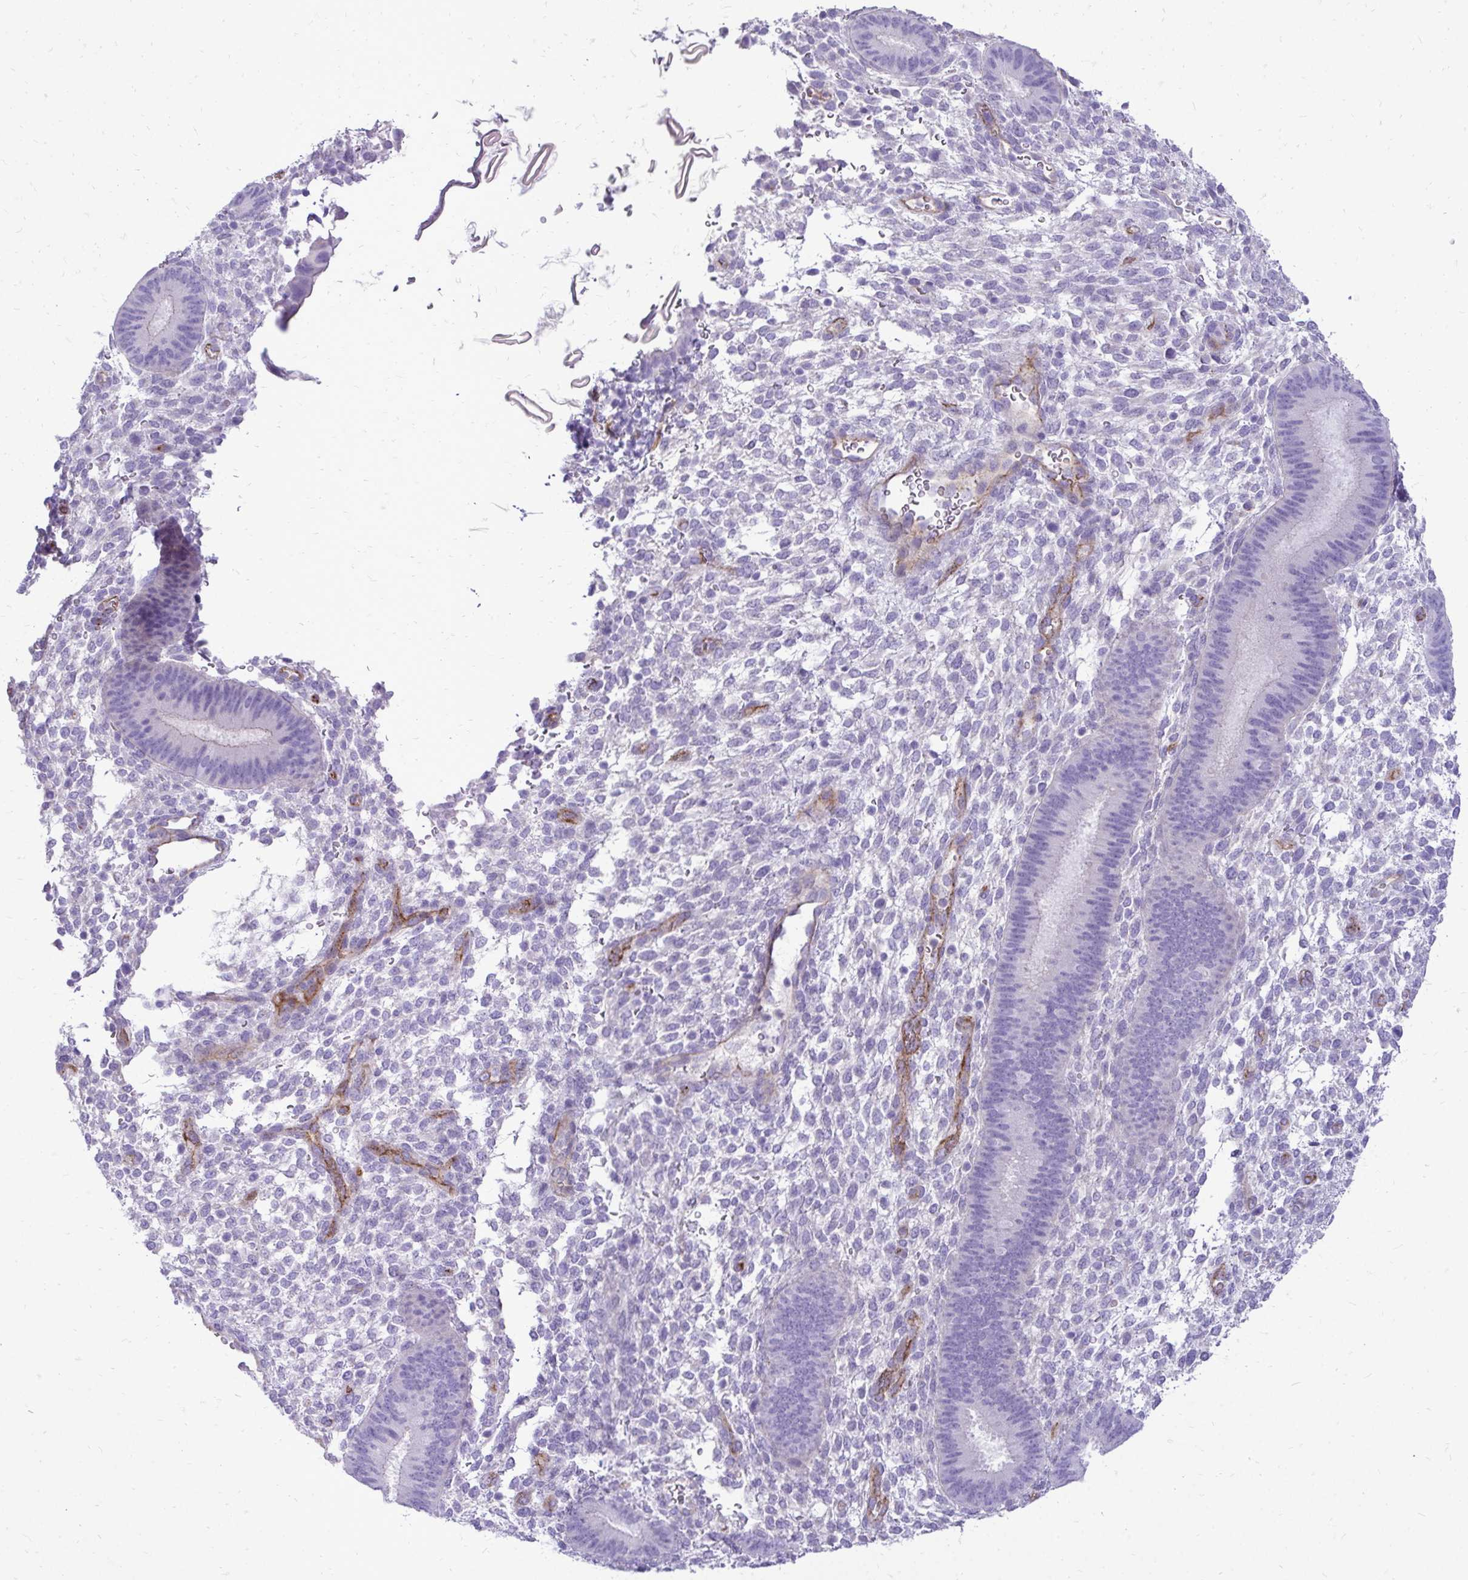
{"staining": {"intensity": "negative", "quantity": "none", "location": "none"}, "tissue": "endometrium", "cell_type": "Cells in endometrial stroma", "image_type": "normal", "snomed": [{"axis": "morphology", "description": "Normal tissue, NOS"}, {"axis": "topography", "description": "Endometrium"}], "caption": "This is a histopathology image of IHC staining of unremarkable endometrium, which shows no expression in cells in endometrial stroma.", "gene": "PELI3", "patient": {"sex": "female", "age": 39}}